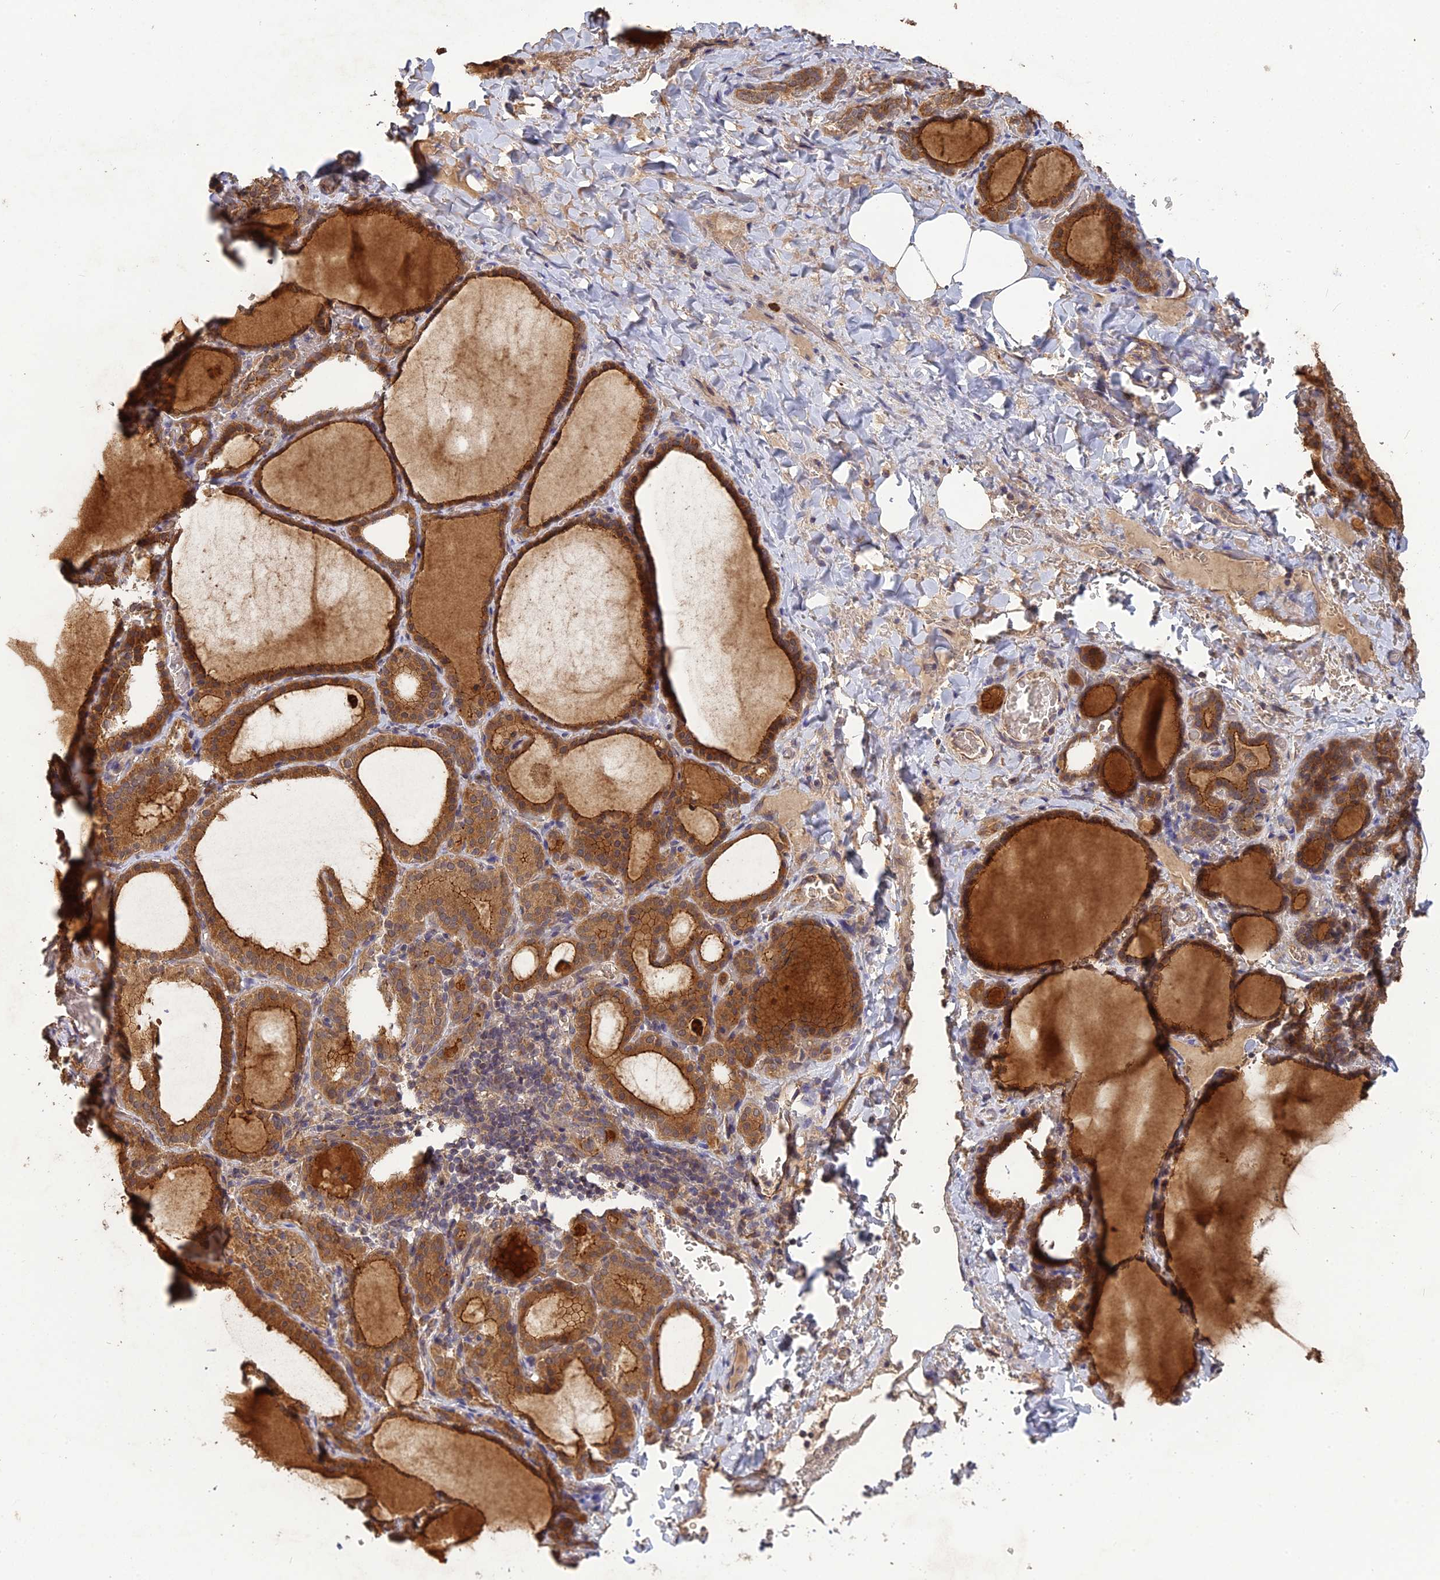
{"staining": {"intensity": "strong", "quantity": ">75%", "location": "cytoplasmic/membranous"}, "tissue": "thyroid gland", "cell_type": "Glandular cells", "image_type": "normal", "snomed": [{"axis": "morphology", "description": "Normal tissue, NOS"}, {"axis": "topography", "description": "Thyroid gland"}], "caption": "Protein staining reveals strong cytoplasmic/membranous staining in approximately >75% of glandular cells in benign thyroid gland.", "gene": "ARHGAP40", "patient": {"sex": "female", "age": 39}}